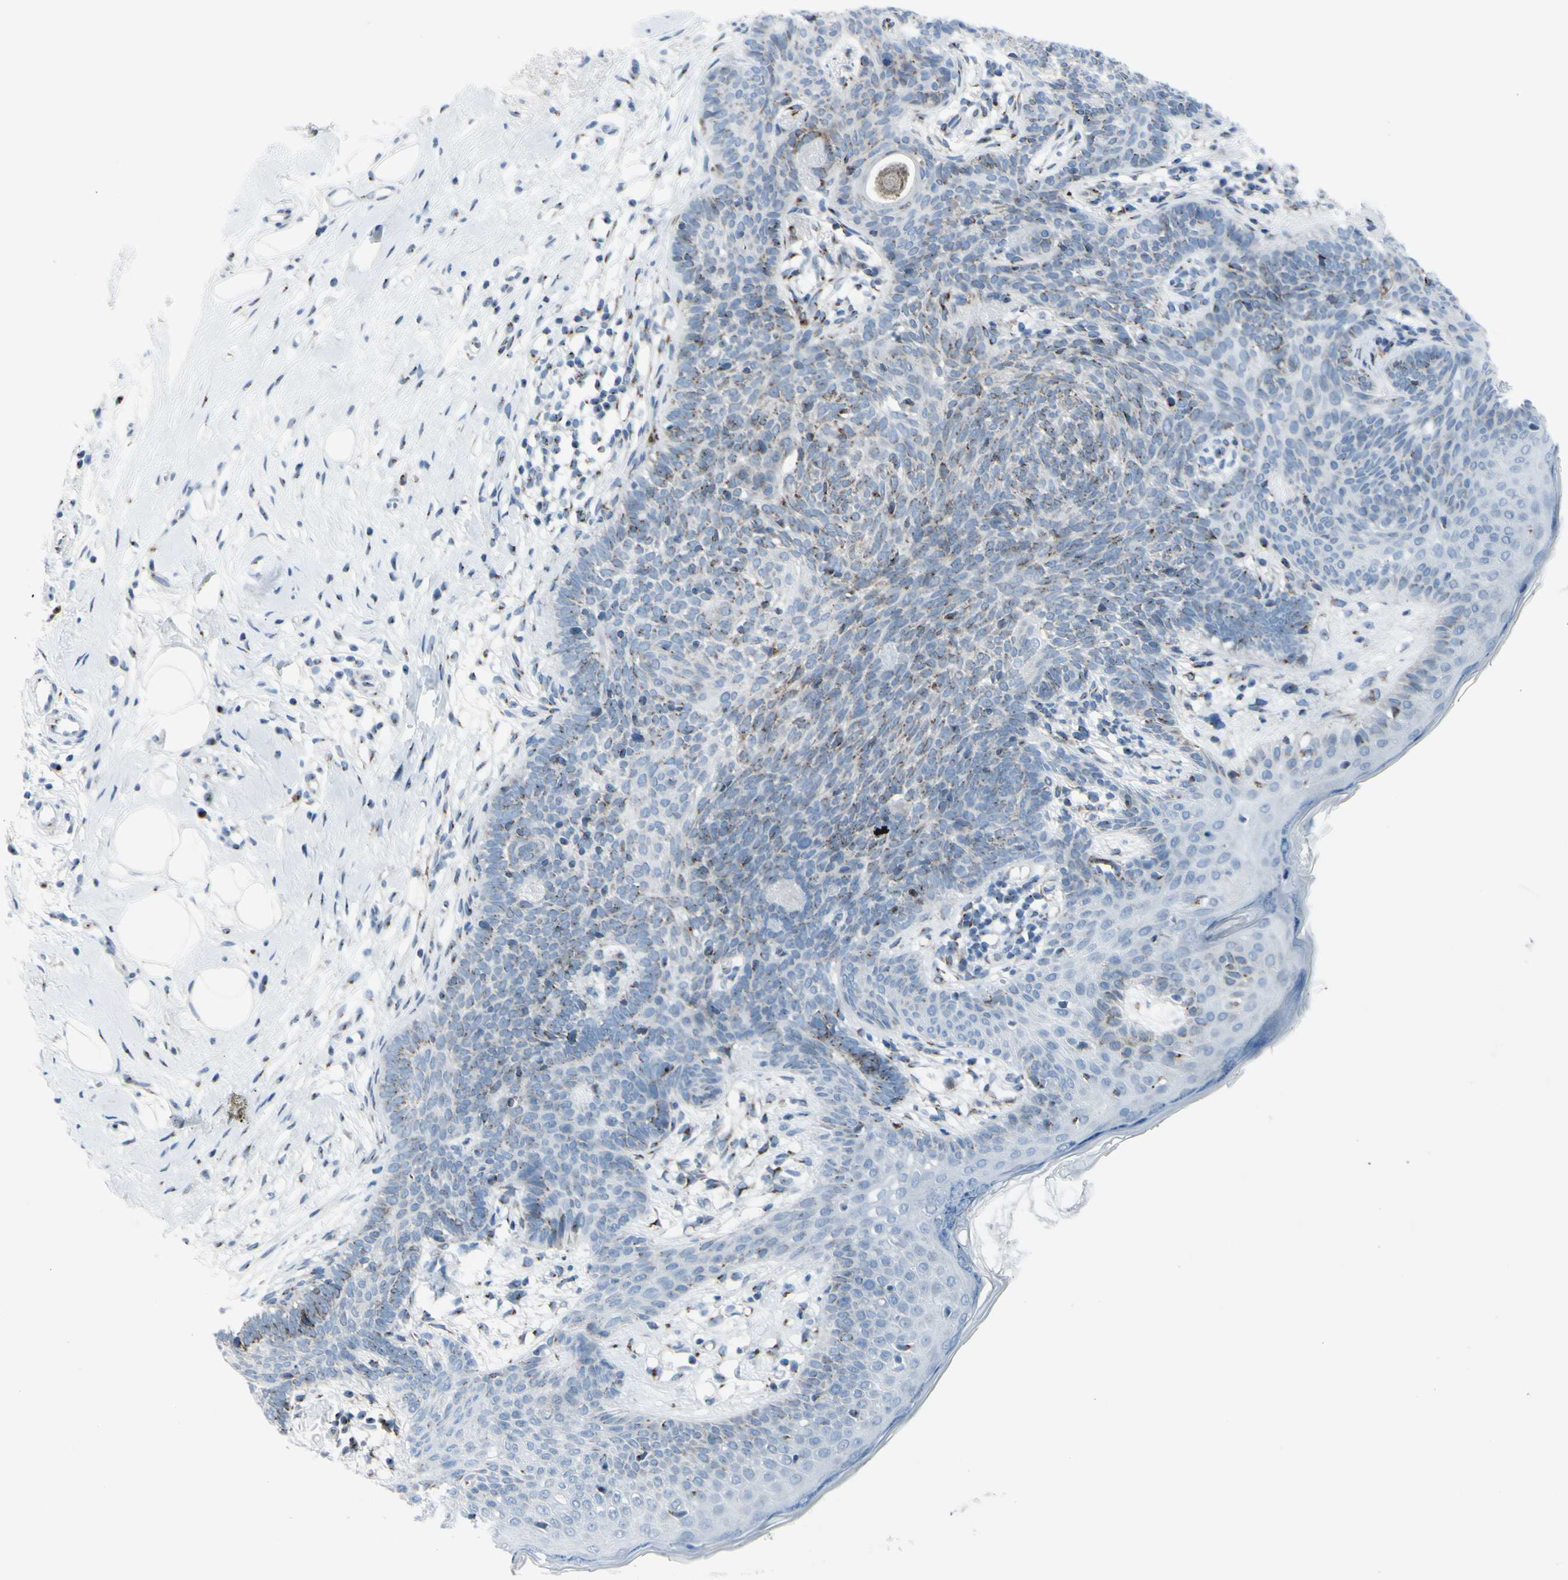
{"staining": {"intensity": "moderate", "quantity": "25%-75%", "location": "cytoplasmic/membranous"}, "tissue": "skin cancer", "cell_type": "Tumor cells", "image_type": "cancer", "snomed": [{"axis": "morphology", "description": "Developmental malformation"}, {"axis": "morphology", "description": "Basal cell carcinoma"}, {"axis": "topography", "description": "Skin"}], "caption": "Immunohistochemical staining of human skin cancer displays moderate cytoplasmic/membranous protein expression in approximately 25%-75% of tumor cells.", "gene": "GLG1", "patient": {"sex": "female", "age": 62}}